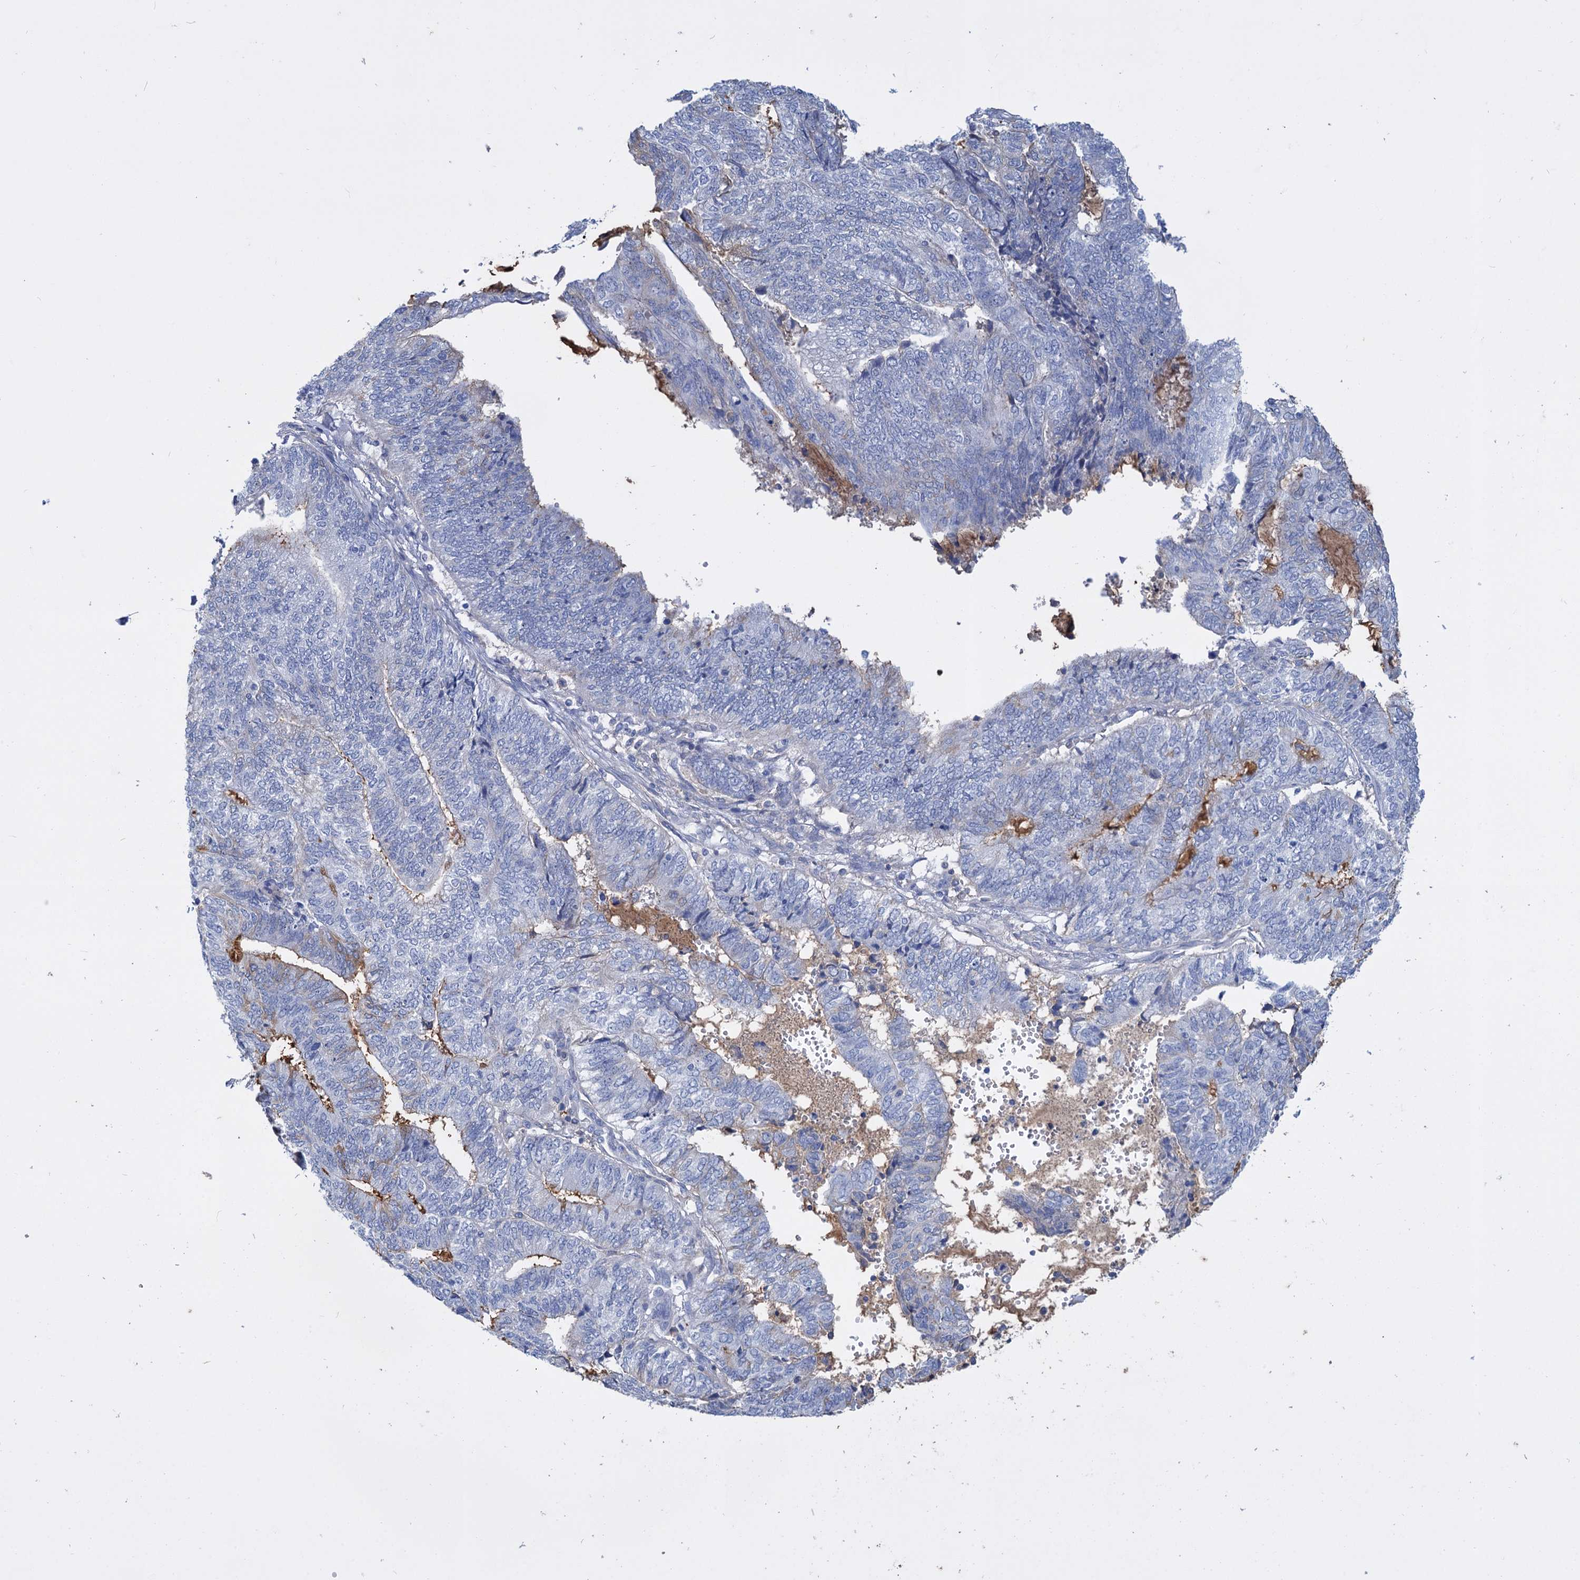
{"staining": {"intensity": "weak", "quantity": "<25%", "location": "cytoplasmic/membranous"}, "tissue": "endometrial cancer", "cell_type": "Tumor cells", "image_type": "cancer", "snomed": [{"axis": "morphology", "description": "Adenocarcinoma, NOS"}, {"axis": "topography", "description": "Uterus"}, {"axis": "topography", "description": "Endometrium"}], "caption": "This micrograph is of adenocarcinoma (endometrial) stained with immunohistochemistry to label a protein in brown with the nuclei are counter-stained blue. There is no positivity in tumor cells.", "gene": "FBXW12", "patient": {"sex": "female", "age": 70}}